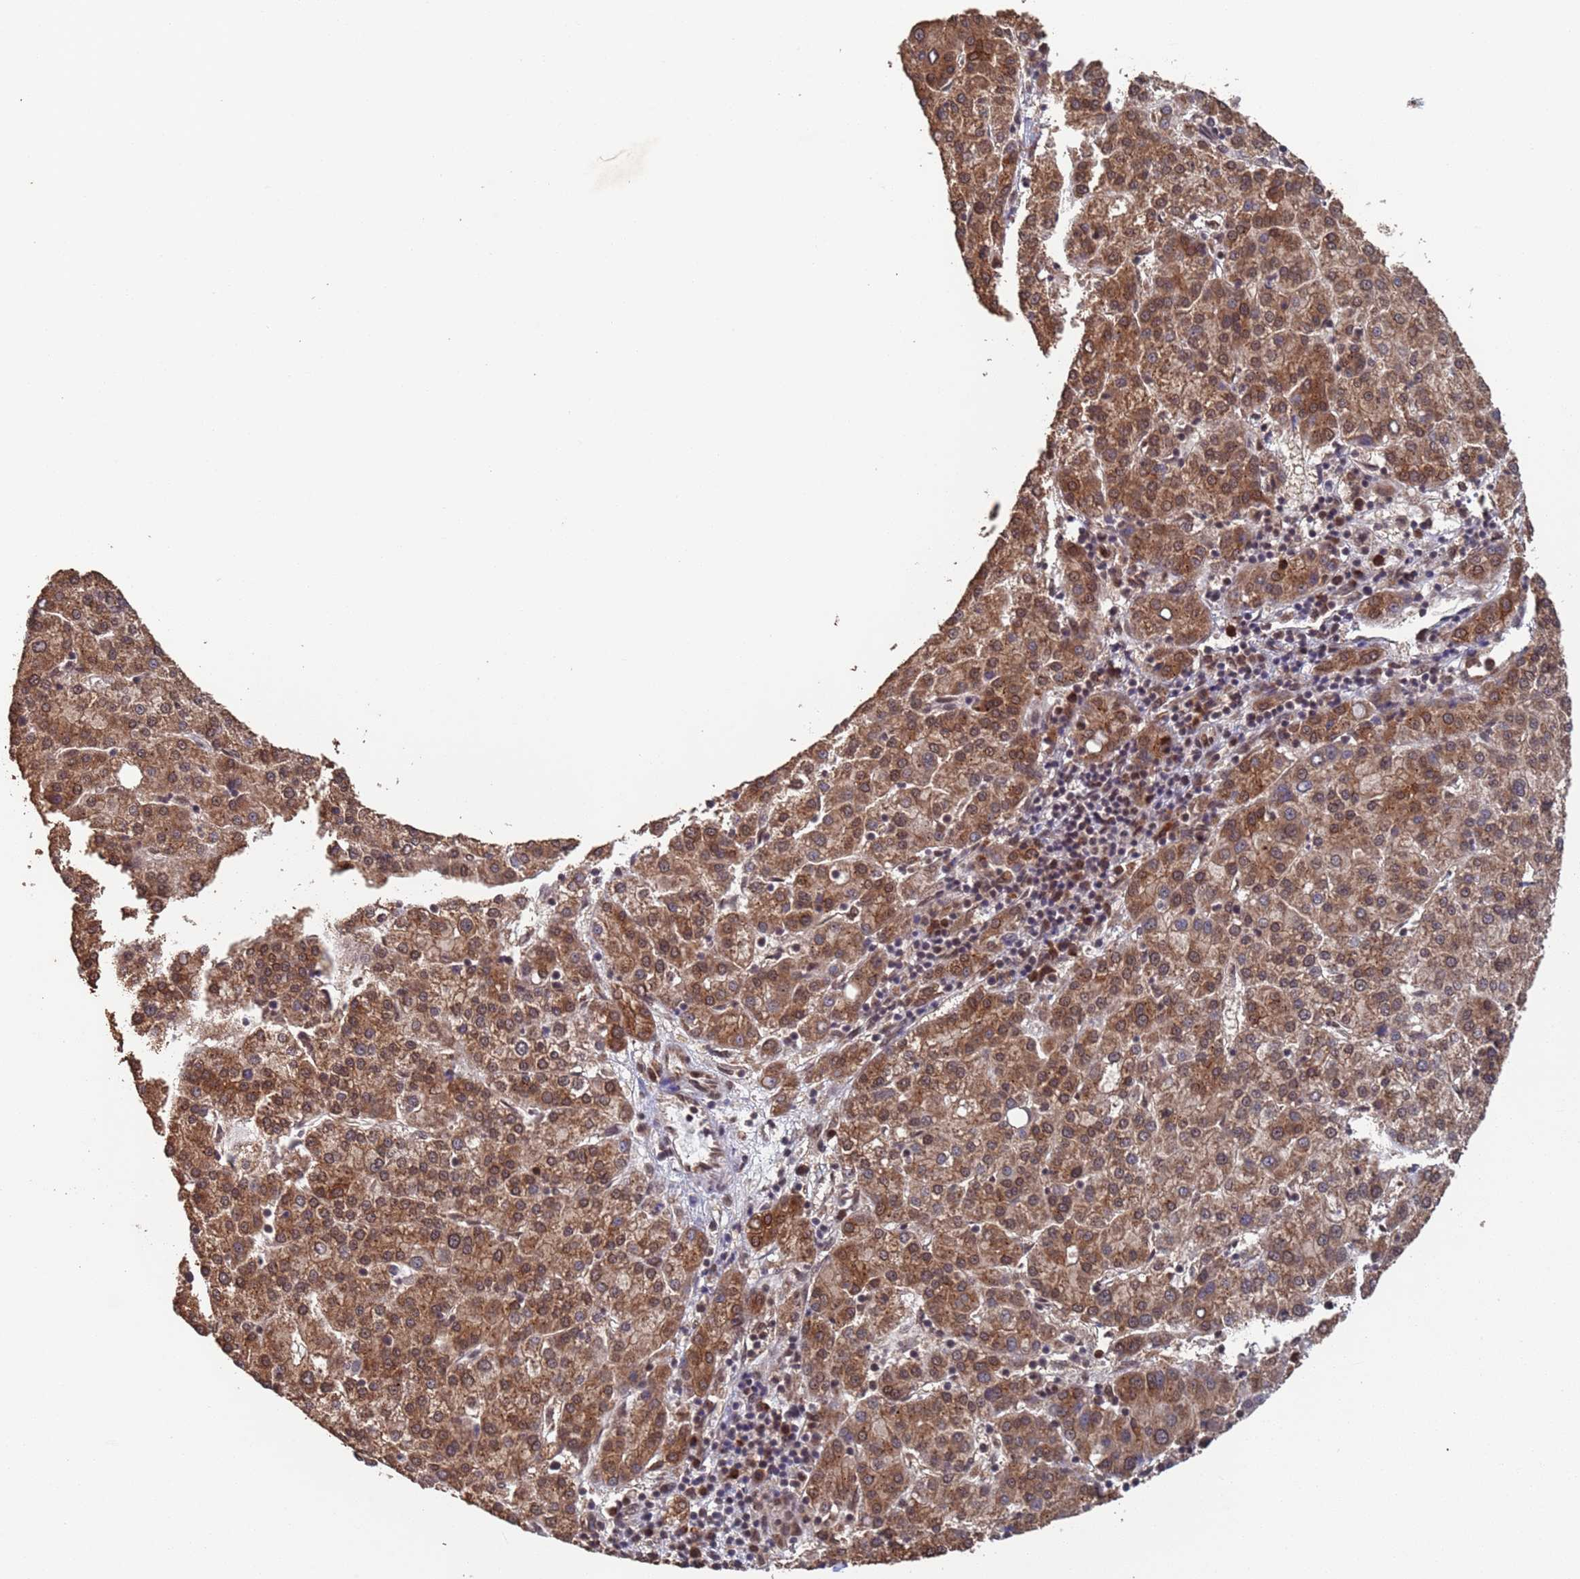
{"staining": {"intensity": "moderate", "quantity": ">75%", "location": "cytoplasmic/membranous"}, "tissue": "liver cancer", "cell_type": "Tumor cells", "image_type": "cancer", "snomed": [{"axis": "morphology", "description": "Carcinoma, Hepatocellular, NOS"}, {"axis": "topography", "description": "Liver"}], "caption": "A medium amount of moderate cytoplasmic/membranous positivity is present in approximately >75% of tumor cells in liver cancer (hepatocellular carcinoma) tissue. The protein of interest is shown in brown color, while the nuclei are stained blue.", "gene": "FUBP3", "patient": {"sex": "female", "age": 58}}